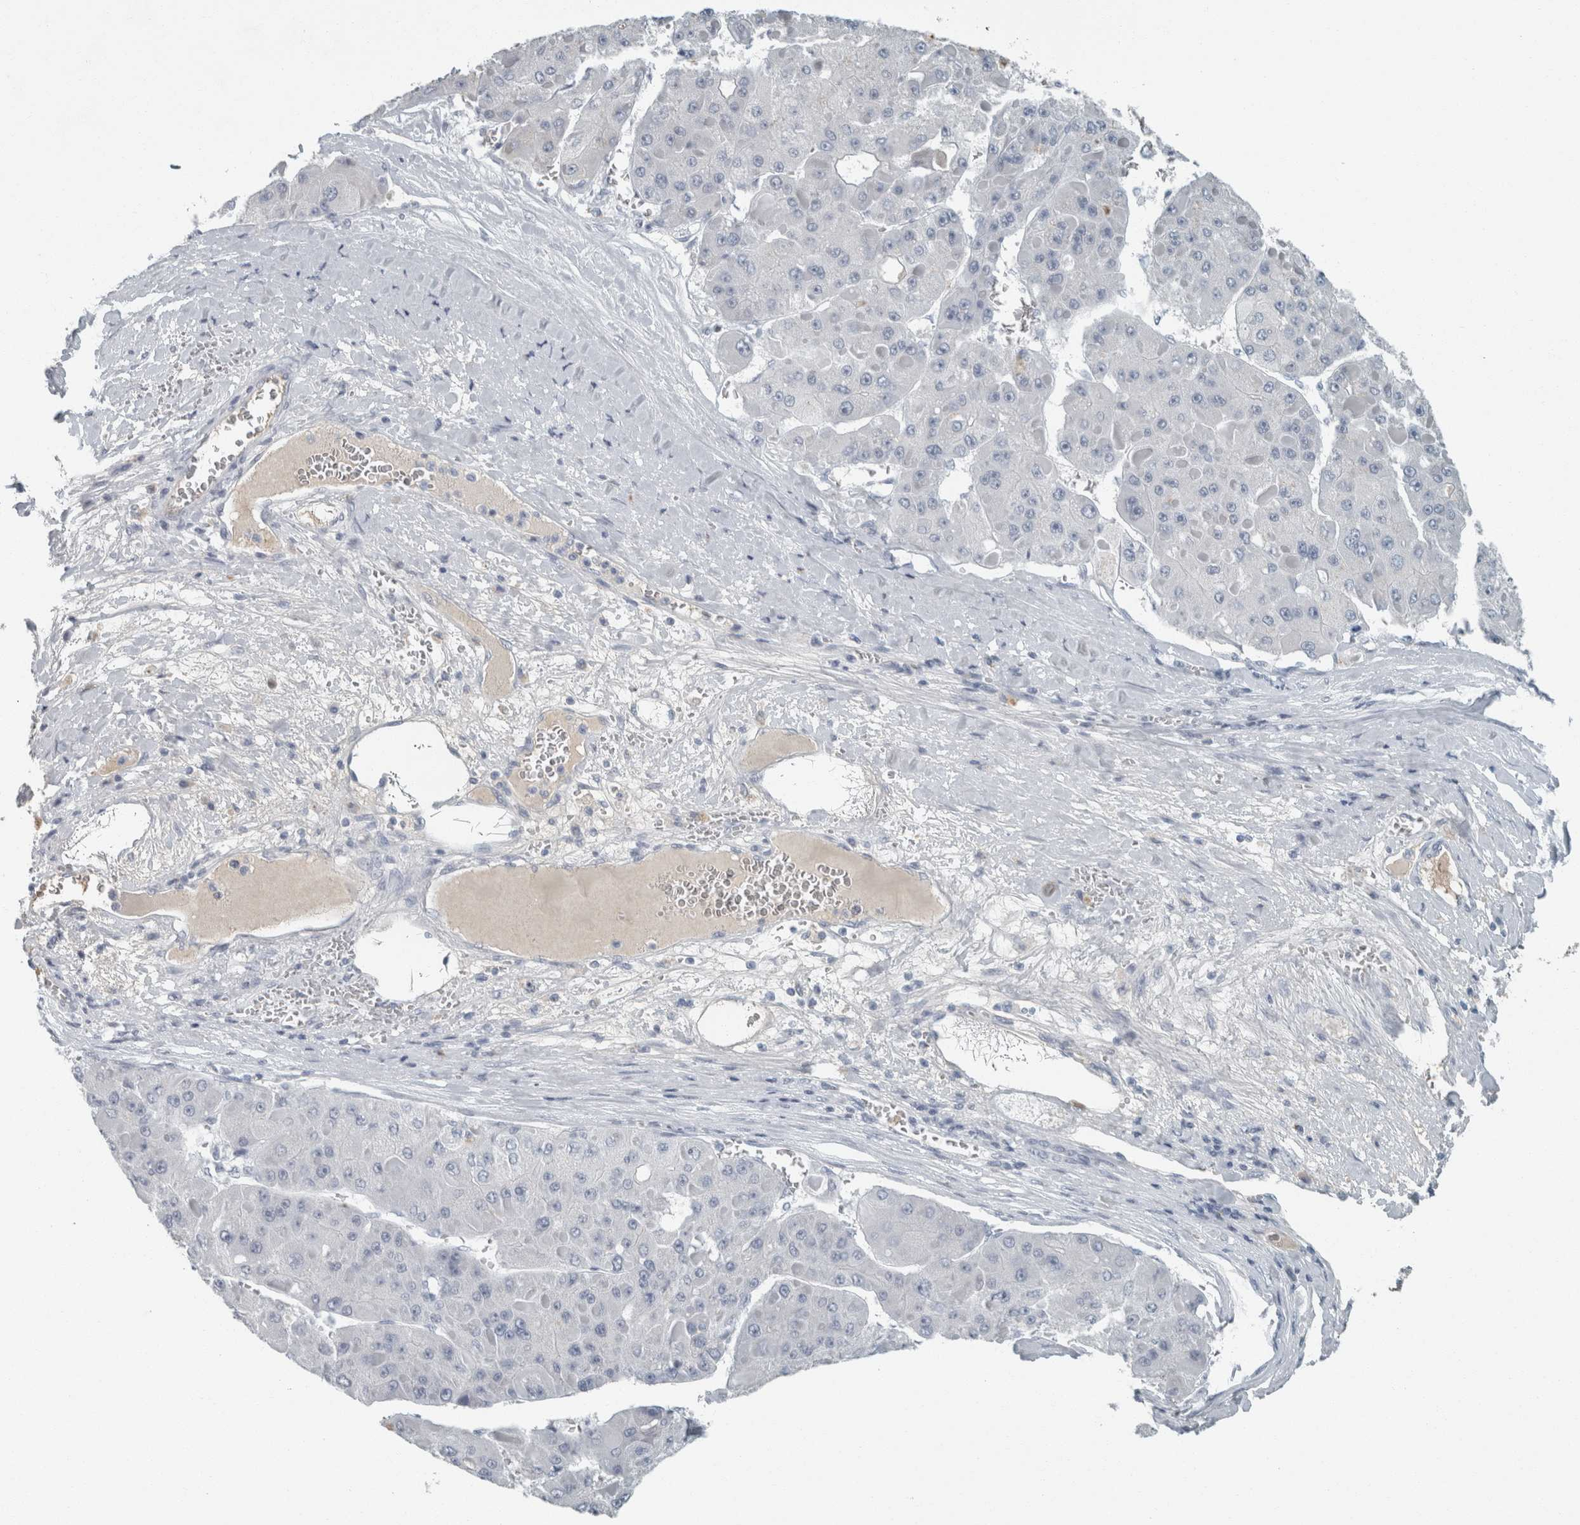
{"staining": {"intensity": "negative", "quantity": "none", "location": "none"}, "tissue": "liver cancer", "cell_type": "Tumor cells", "image_type": "cancer", "snomed": [{"axis": "morphology", "description": "Carcinoma, Hepatocellular, NOS"}, {"axis": "topography", "description": "Liver"}], "caption": "This is an IHC micrograph of liver hepatocellular carcinoma. There is no positivity in tumor cells.", "gene": "CHL1", "patient": {"sex": "female", "age": 73}}